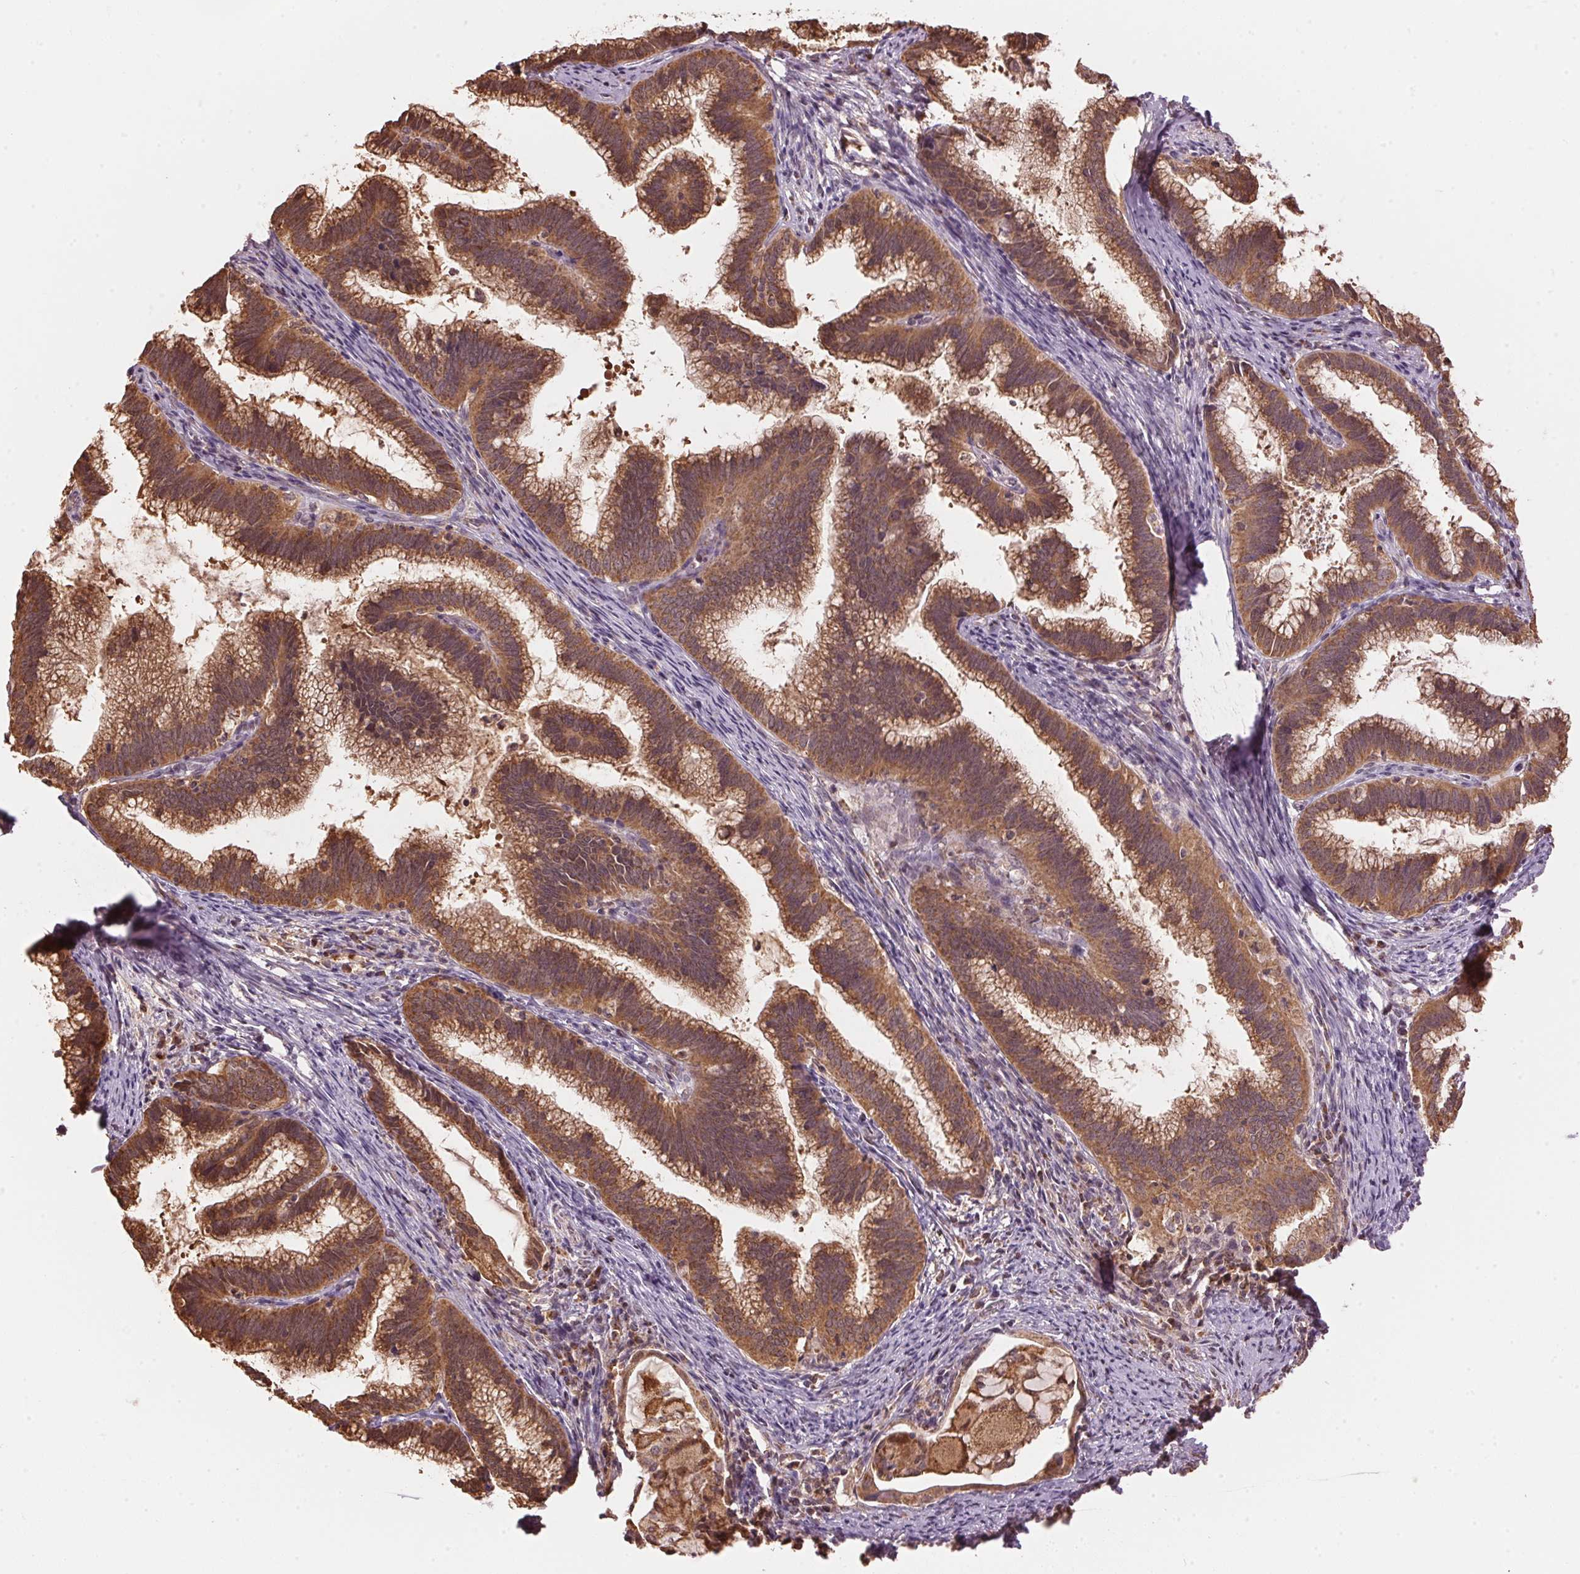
{"staining": {"intensity": "strong", "quantity": ">75%", "location": "cytoplasmic/membranous"}, "tissue": "cervical cancer", "cell_type": "Tumor cells", "image_type": "cancer", "snomed": [{"axis": "morphology", "description": "Adenocarcinoma, NOS"}, {"axis": "topography", "description": "Cervix"}], "caption": "The histopathology image shows staining of cervical cancer (adenocarcinoma), revealing strong cytoplasmic/membranous protein positivity (brown color) within tumor cells.", "gene": "ARHGAP6", "patient": {"sex": "female", "age": 61}}